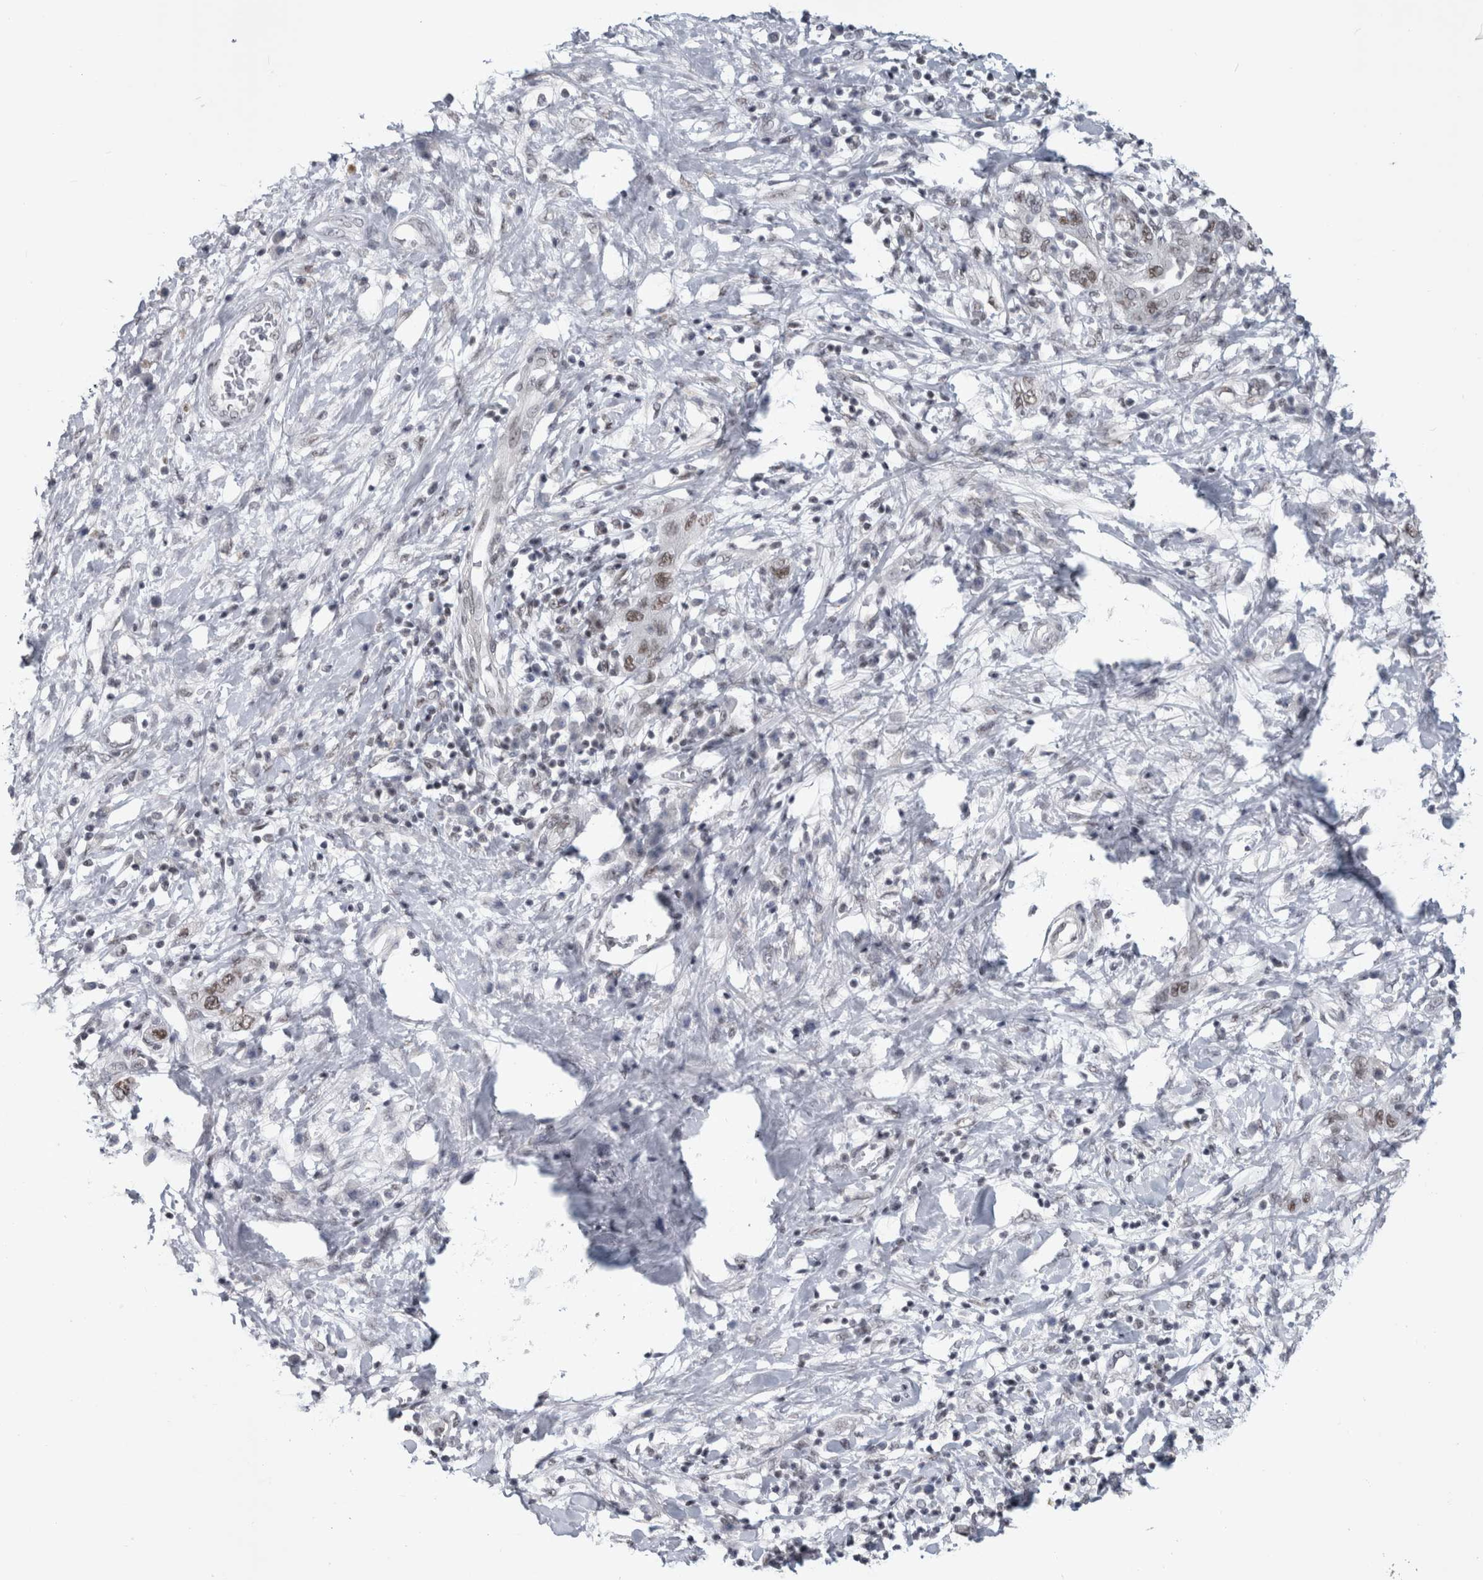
{"staining": {"intensity": "weak", "quantity": "25%-75%", "location": "nuclear"}, "tissue": "pancreatic cancer", "cell_type": "Tumor cells", "image_type": "cancer", "snomed": [{"axis": "morphology", "description": "Adenocarcinoma, NOS"}, {"axis": "topography", "description": "Pancreas"}], "caption": "Immunohistochemistry micrograph of neoplastic tissue: human pancreatic cancer (adenocarcinoma) stained using immunohistochemistry displays low levels of weak protein expression localized specifically in the nuclear of tumor cells, appearing as a nuclear brown color.", "gene": "ARID4B", "patient": {"sex": "female", "age": 73}}